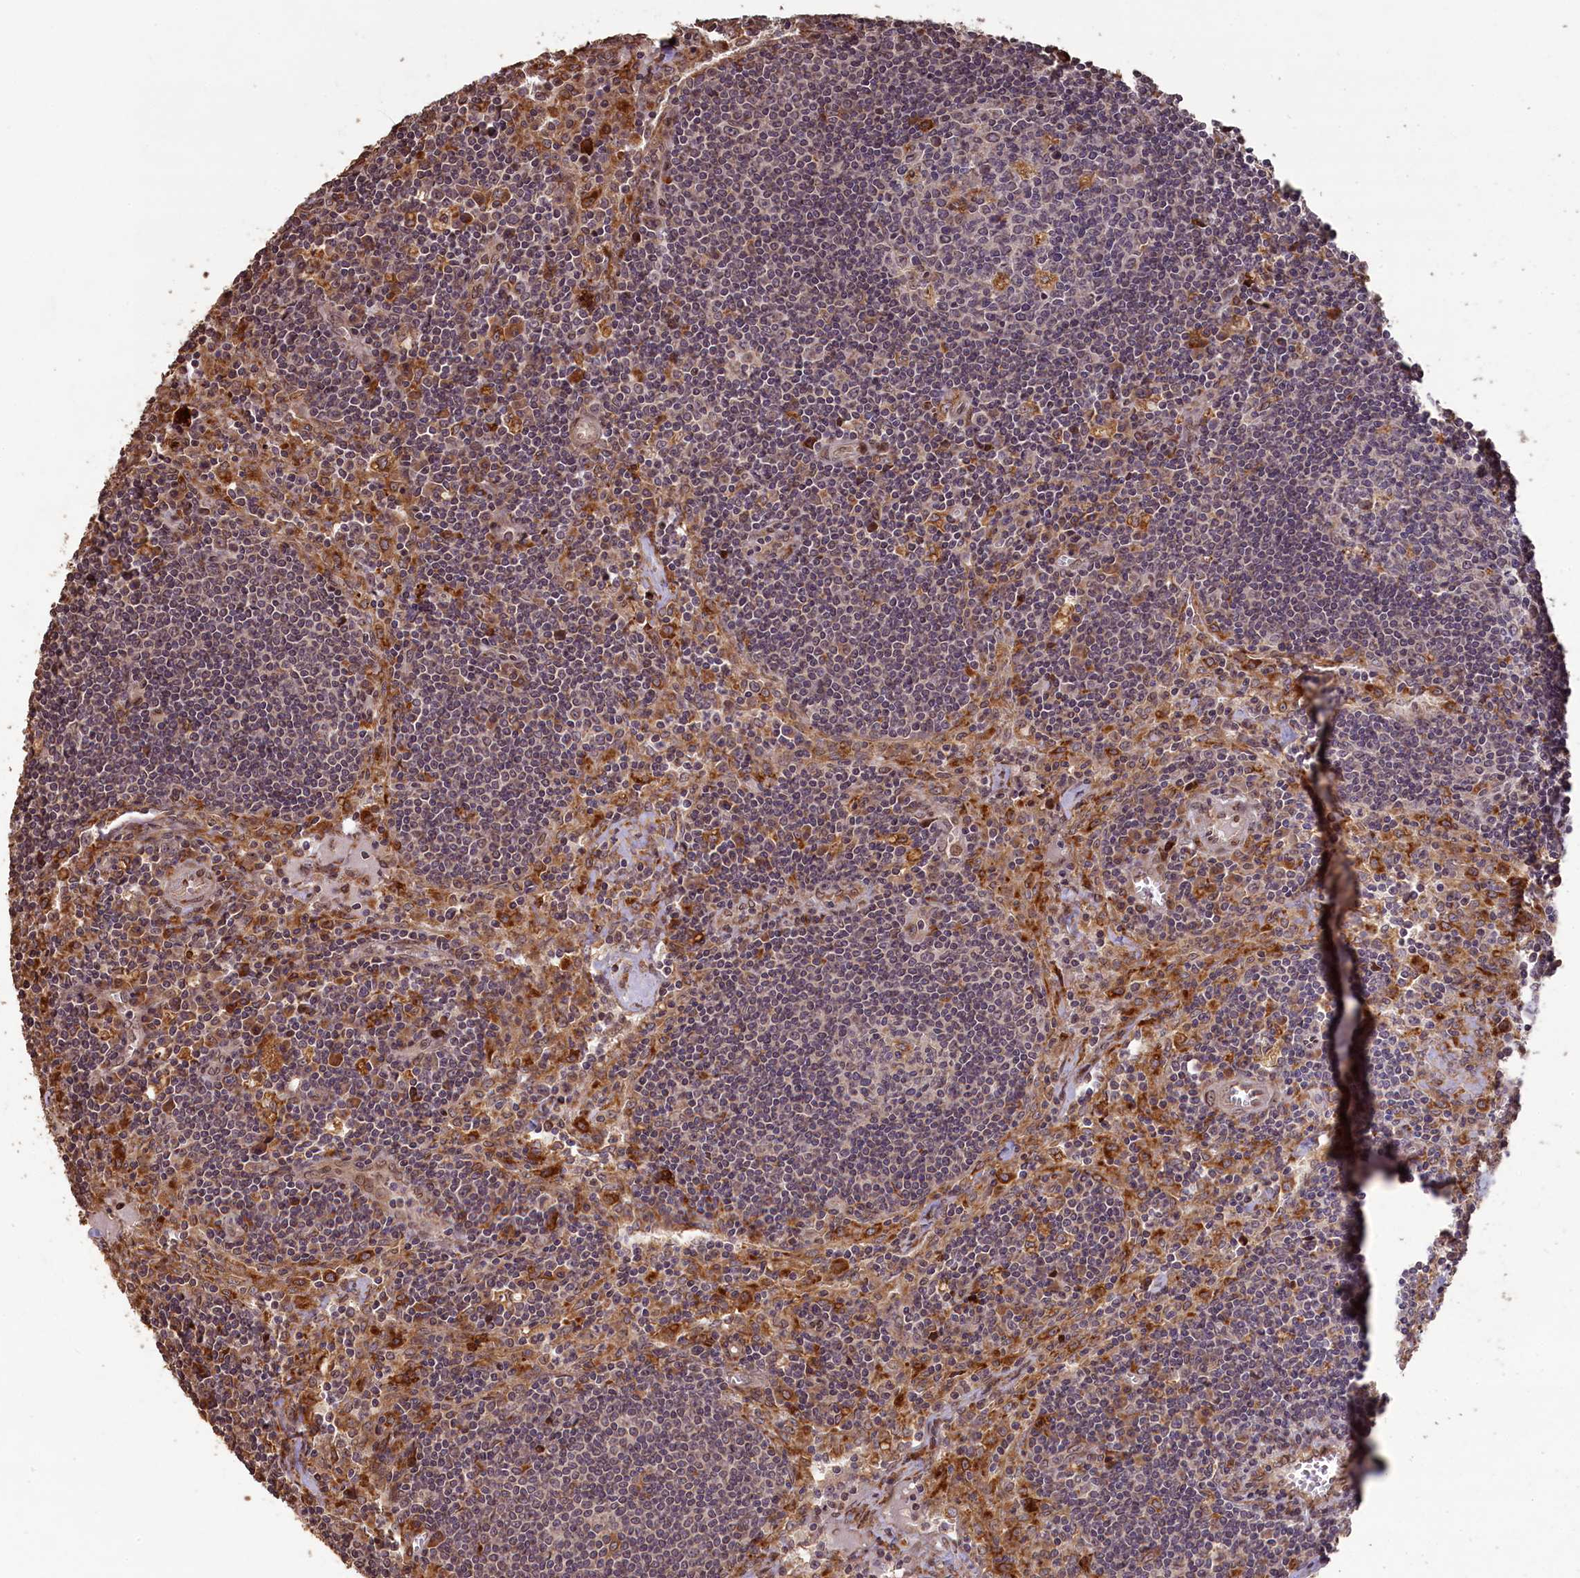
{"staining": {"intensity": "moderate", "quantity": "<25%", "location": "cytoplasmic/membranous"}, "tissue": "lymph node", "cell_type": "Germinal center cells", "image_type": "normal", "snomed": [{"axis": "morphology", "description": "Normal tissue, NOS"}, {"axis": "topography", "description": "Lymph node"}], "caption": "Immunohistochemistry (IHC) (DAB (3,3'-diaminobenzidine)) staining of normal human lymph node exhibits moderate cytoplasmic/membranous protein positivity in about <25% of germinal center cells.", "gene": "SLC38A7", "patient": {"sex": "male", "age": 58}}